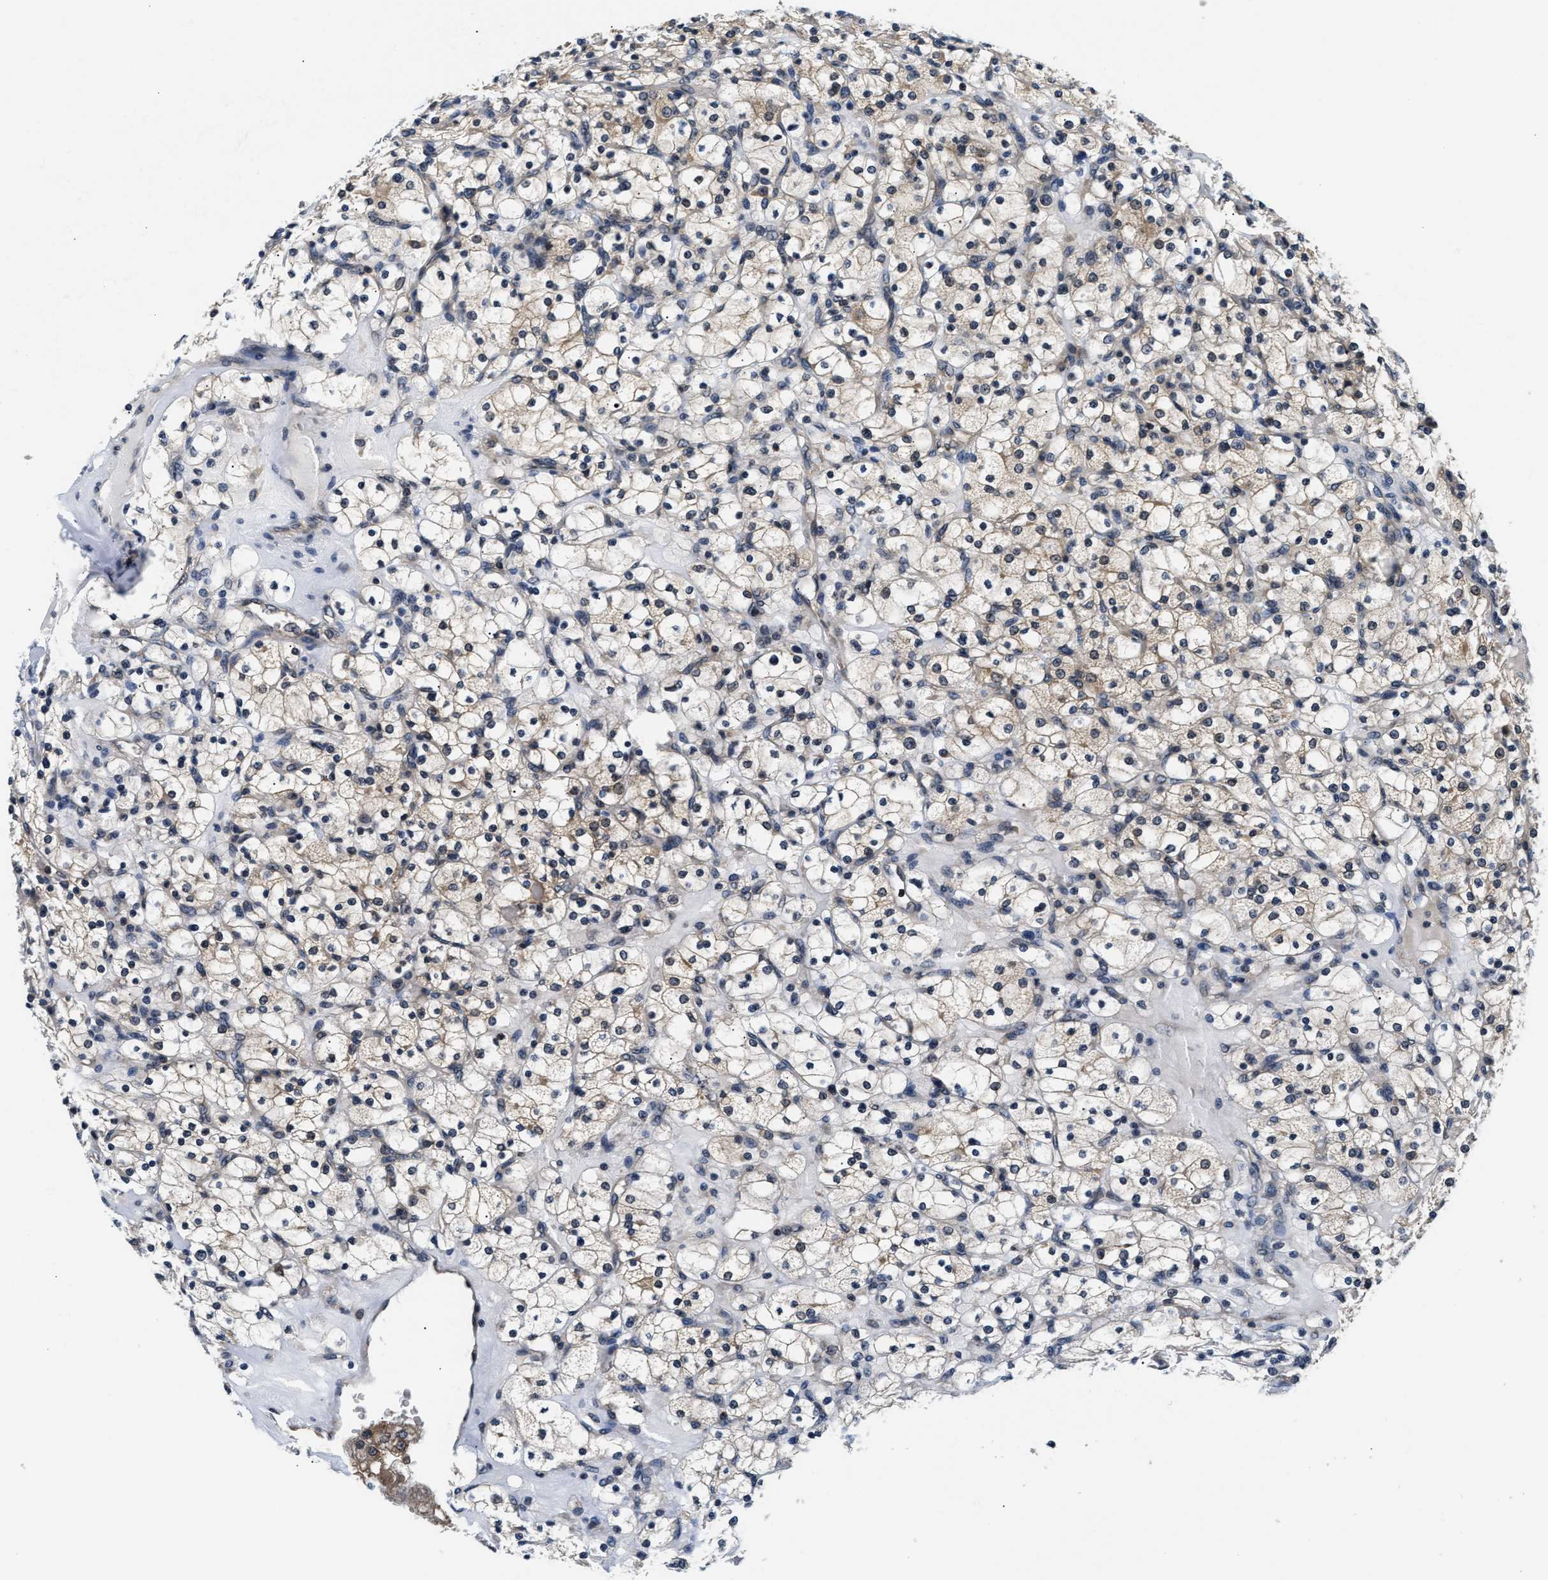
{"staining": {"intensity": "weak", "quantity": "25%-75%", "location": "cytoplasmic/membranous"}, "tissue": "renal cancer", "cell_type": "Tumor cells", "image_type": "cancer", "snomed": [{"axis": "morphology", "description": "Adenocarcinoma, NOS"}, {"axis": "topography", "description": "Kidney"}], "caption": "Adenocarcinoma (renal) was stained to show a protein in brown. There is low levels of weak cytoplasmic/membranous positivity in about 25%-75% of tumor cells.", "gene": "RAB29", "patient": {"sex": "female", "age": 83}}